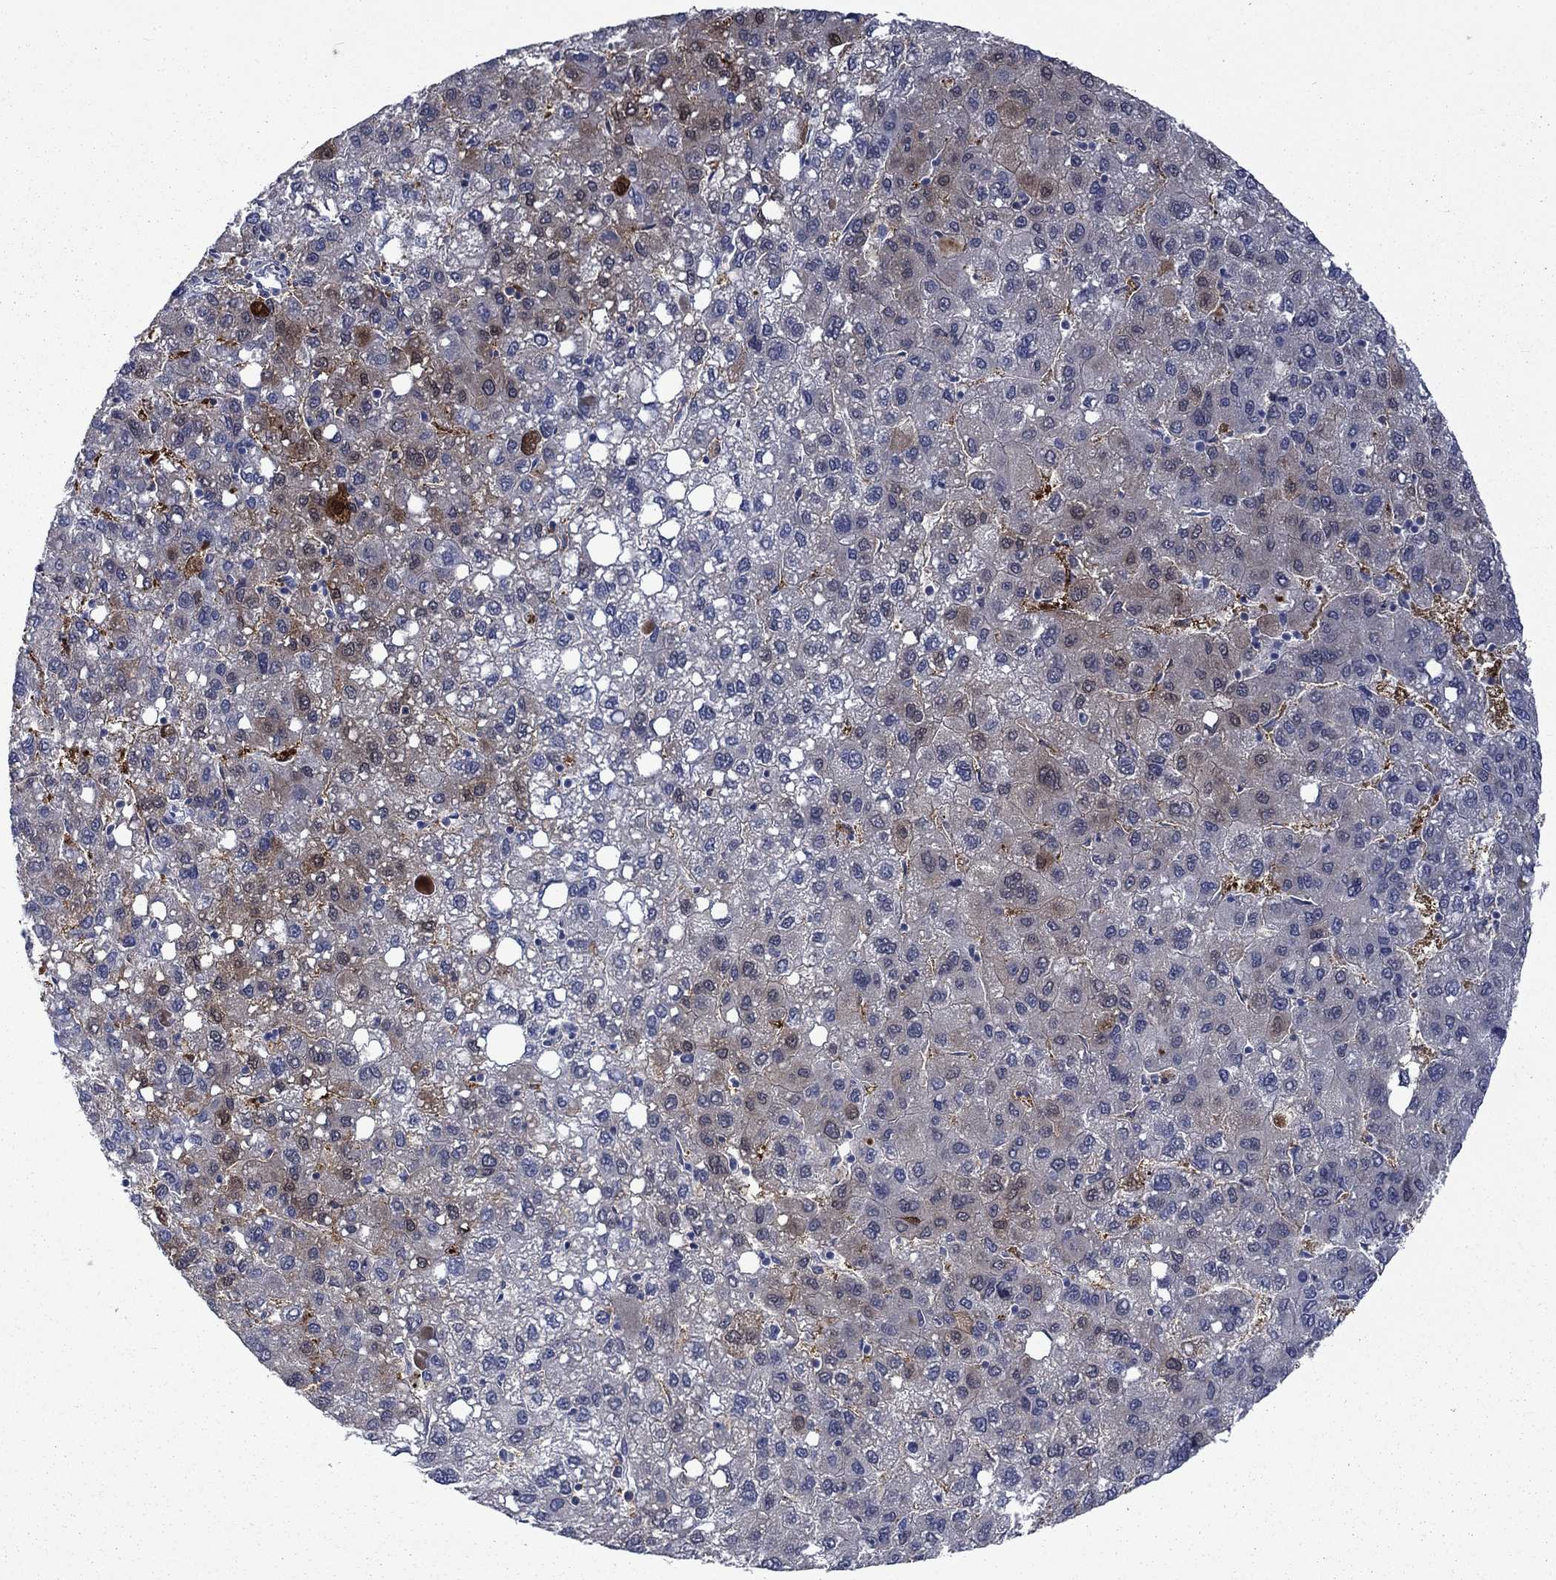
{"staining": {"intensity": "strong", "quantity": "<25%", "location": "cytoplasmic/membranous,nuclear"}, "tissue": "liver cancer", "cell_type": "Tumor cells", "image_type": "cancer", "snomed": [{"axis": "morphology", "description": "Carcinoma, Hepatocellular, NOS"}, {"axis": "topography", "description": "Liver"}], "caption": "Immunohistochemical staining of hepatocellular carcinoma (liver) exhibits medium levels of strong cytoplasmic/membranous and nuclear protein positivity in approximately <25% of tumor cells.", "gene": "CBR1", "patient": {"sex": "female", "age": 82}}